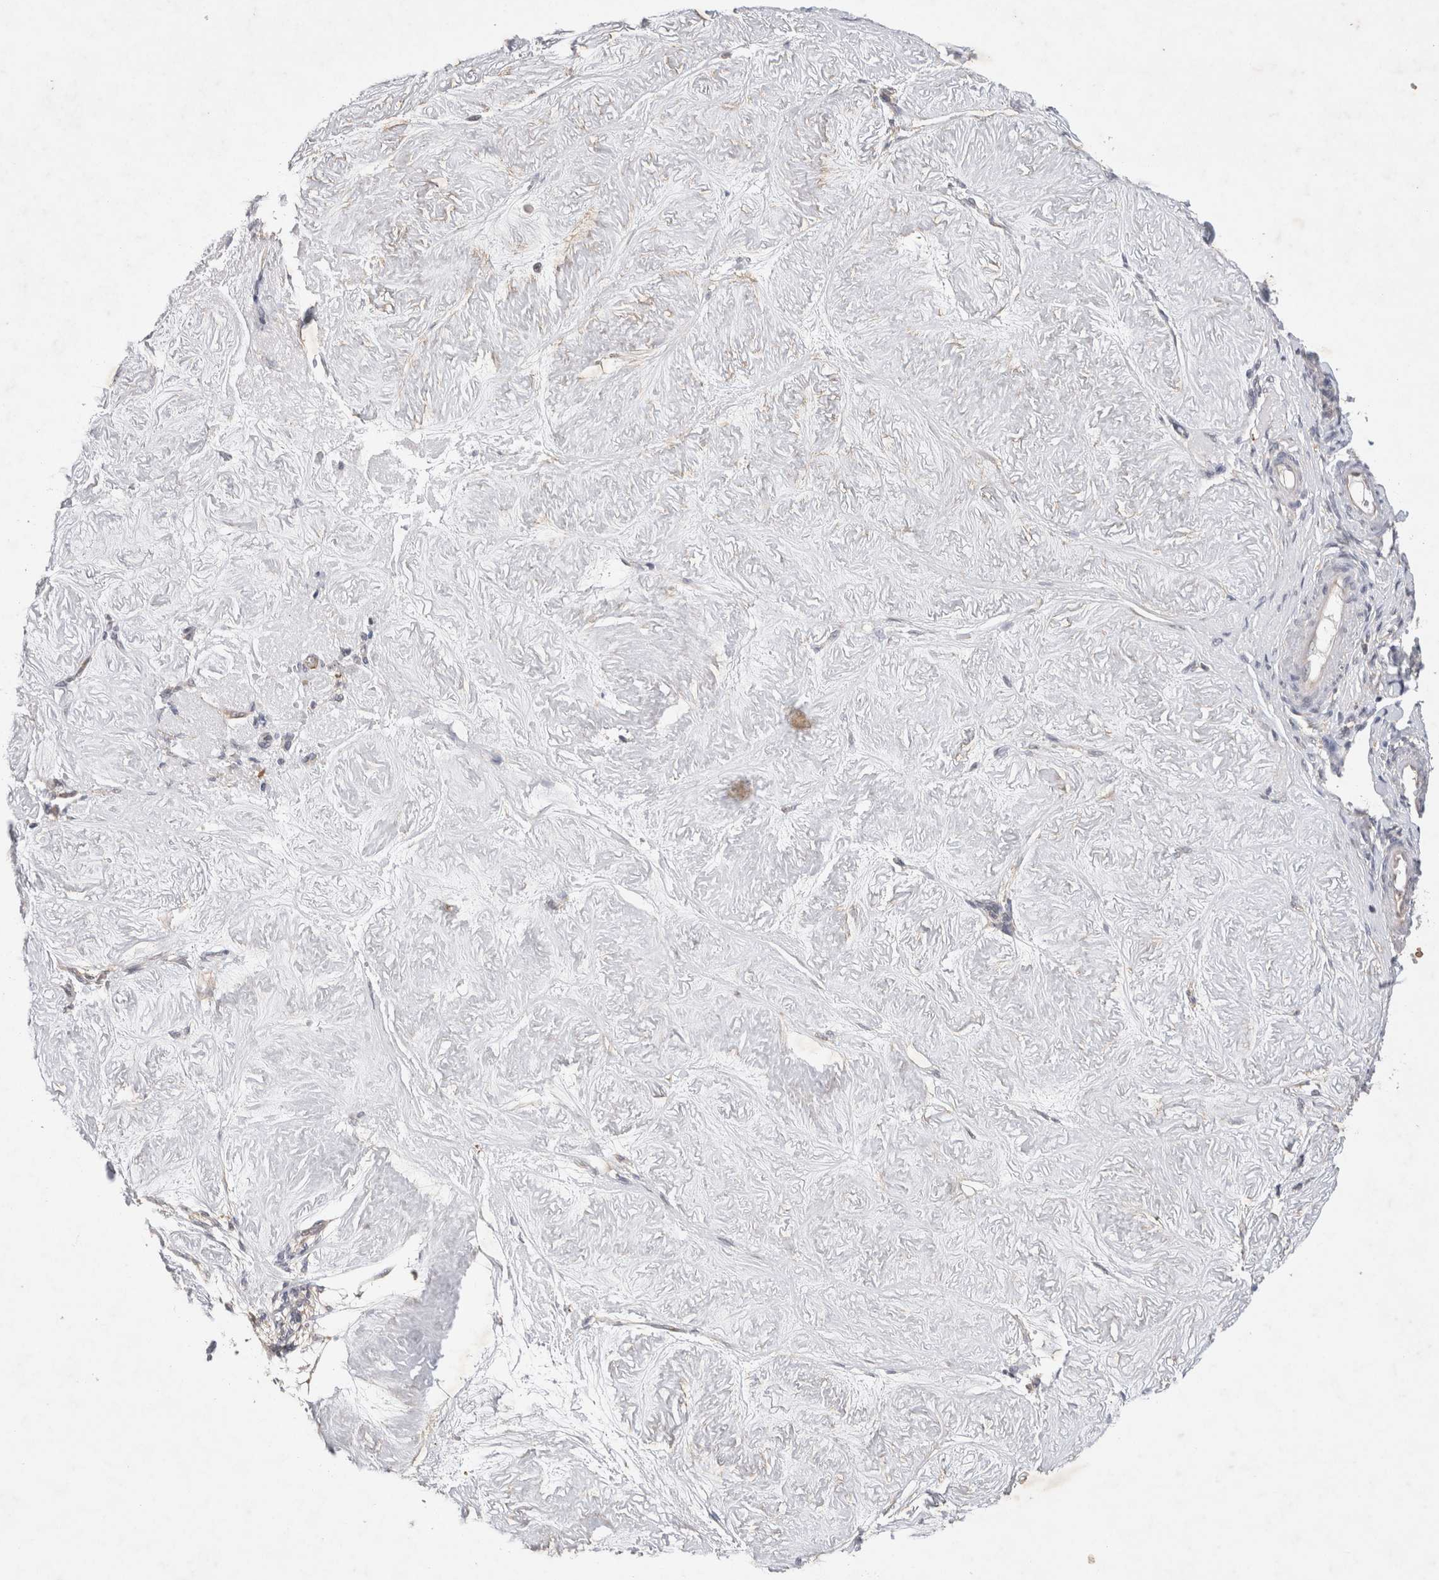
{"staining": {"intensity": "negative", "quantity": "none", "location": "none"}, "tissue": "adipose tissue", "cell_type": "Adipocytes", "image_type": "normal", "snomed": [{"axis": "morphology", "description": "Normal tissue, NOS"}, {"axis": "topography", "description": "Vascular tissue"}, {"axis": "topography", "description": "Fallopian tube"}, {"axis": "topography", "description": "Ovary"}], "caption": "Adipocytes are negative for brown protein staining in unremarkable adipose tissue. (DAB immunohistochemistry with hematoxylin counter stain).", "gene": "EIF3E", "patient": {"sex": "female", "age": 67}}